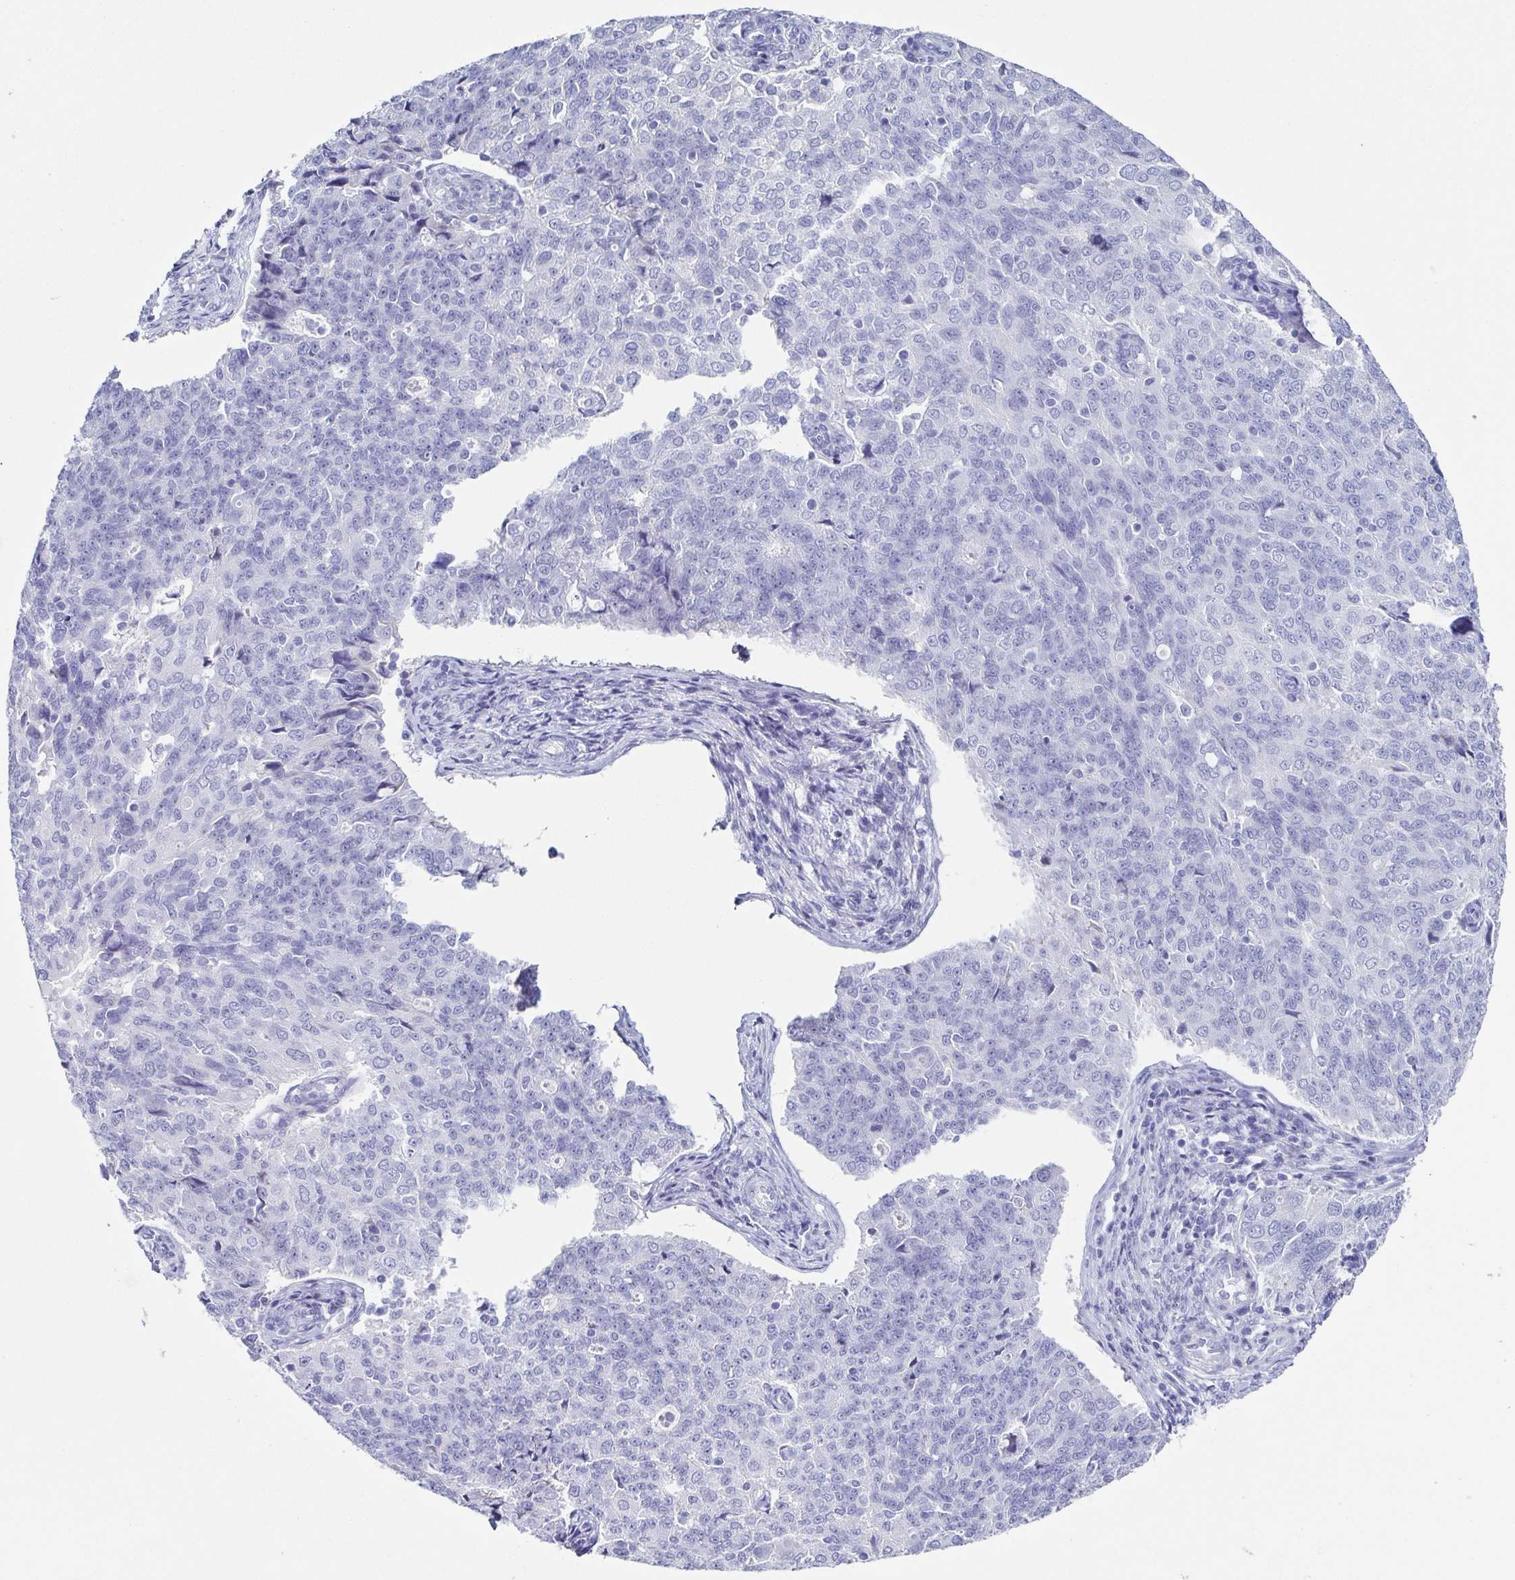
{"staining": {"intensity": "negative", "quantity": "none", "location": "none"}, "tissue": "endometrial cancer", "cell_type": "Tumor cells", "image_type": "cancer", "snomed": [{"axis": "morphology", "description": "Adenocarcinoma, NOS"}, {"axis": "topography", "description": "Endometrium"}], "caption": "High power microscopy photomicrograph of an immunohistochemistry photomicrograph of endometrial adenocarcinoma, revealing no significant staining in tumor cells.", "gene": "TNNT2", "patient": {"sex": "female", "age": 43}}